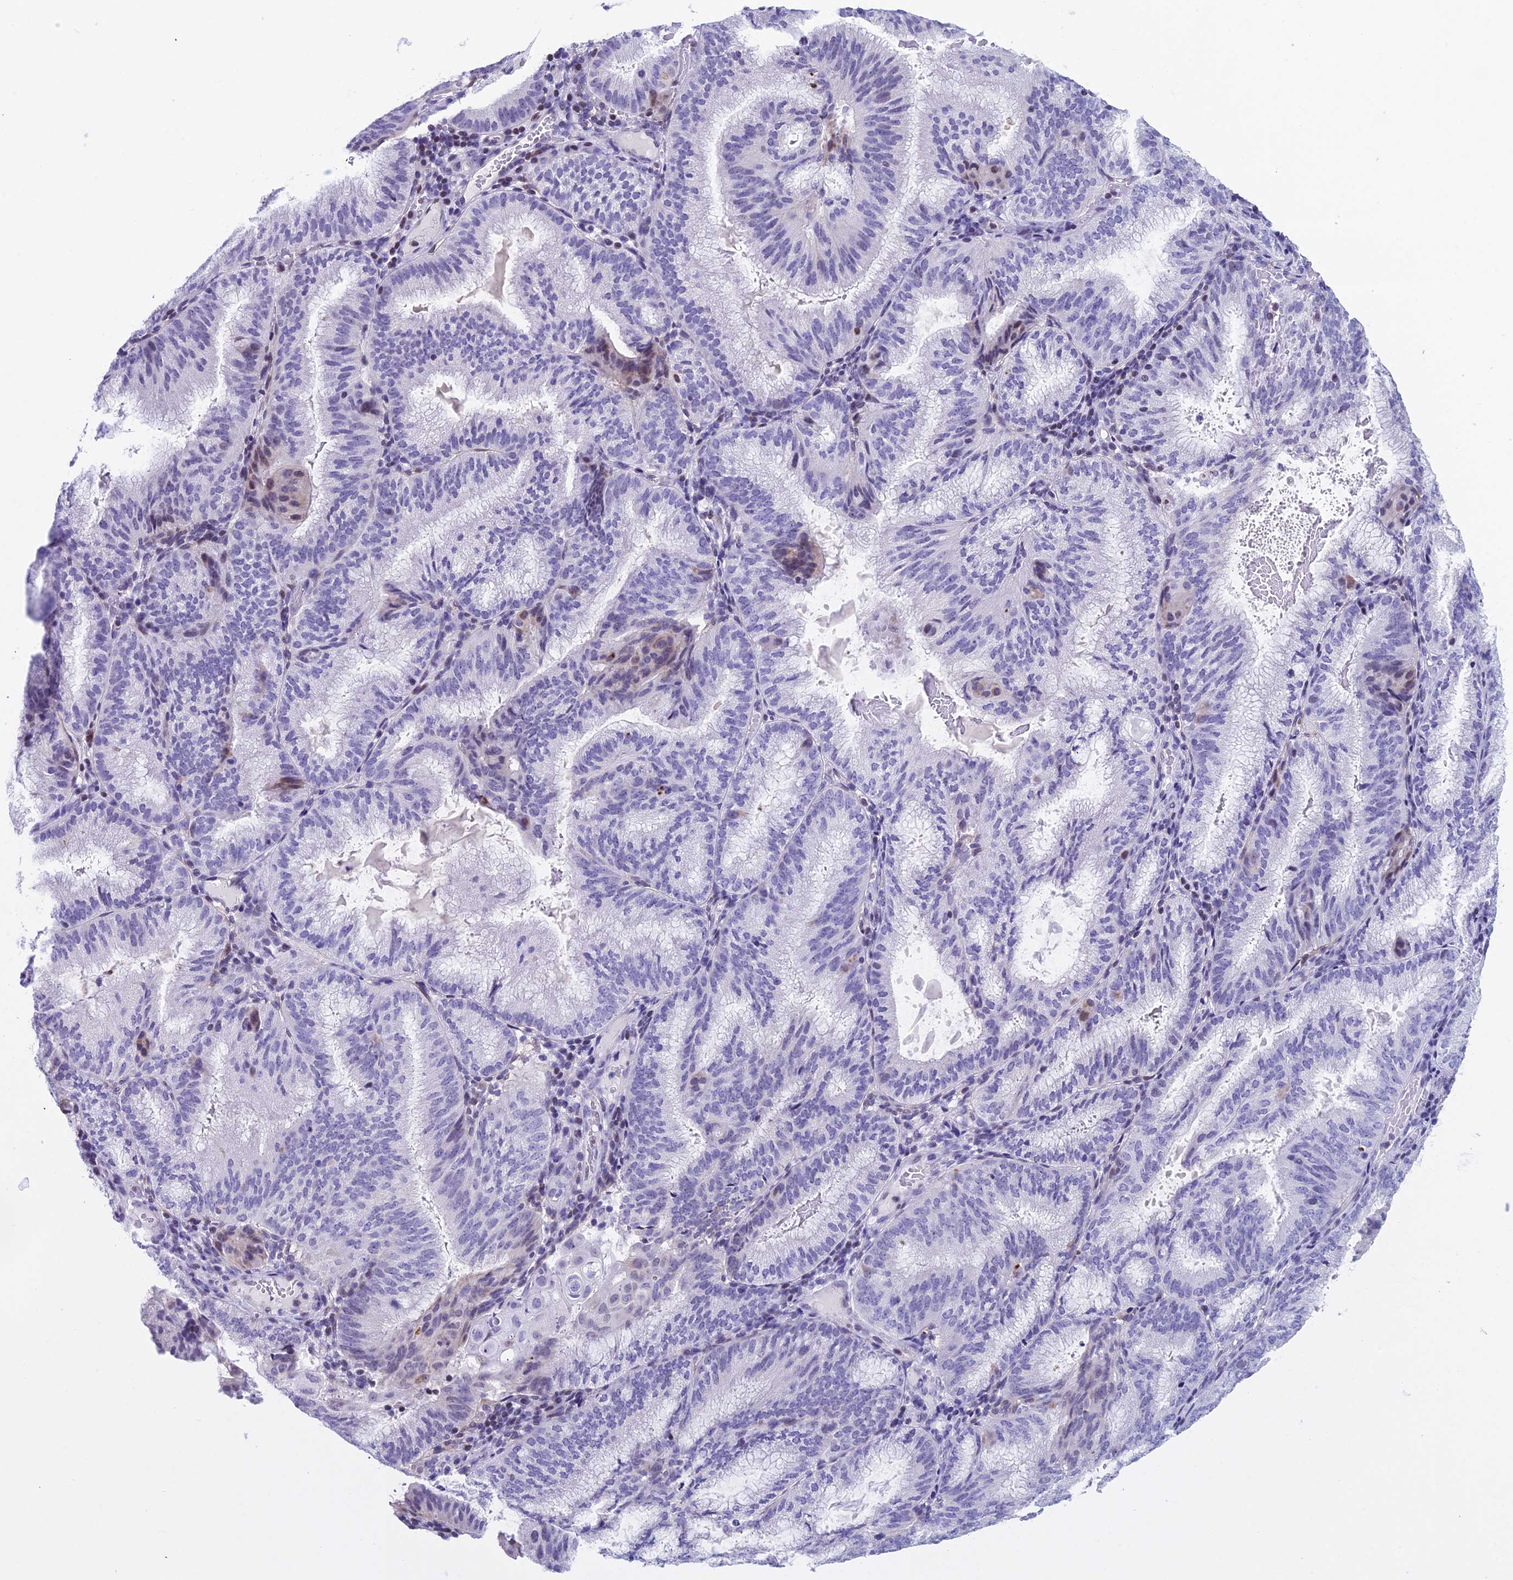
{"staining": {"intensity": "weak", "quantity": "<25%", "location": "cytoplasmic/membranous,nuclear"}, "tissue": "endometrial cancer", "cell_type": "Tumor cells", "image_type": "cancer", "snomed": [{"axis": "morphology", "description": "Adenocarcinoma, NOS"}, {"axis": "topography", "description": "Endometrium"}], "caption": "Endometrial adenocarcinoma stained for a protein using IHC exhibits no staining tumor cells.", "gene": "CC2D2A", "patient": {"sex": "female", "age": 49}}